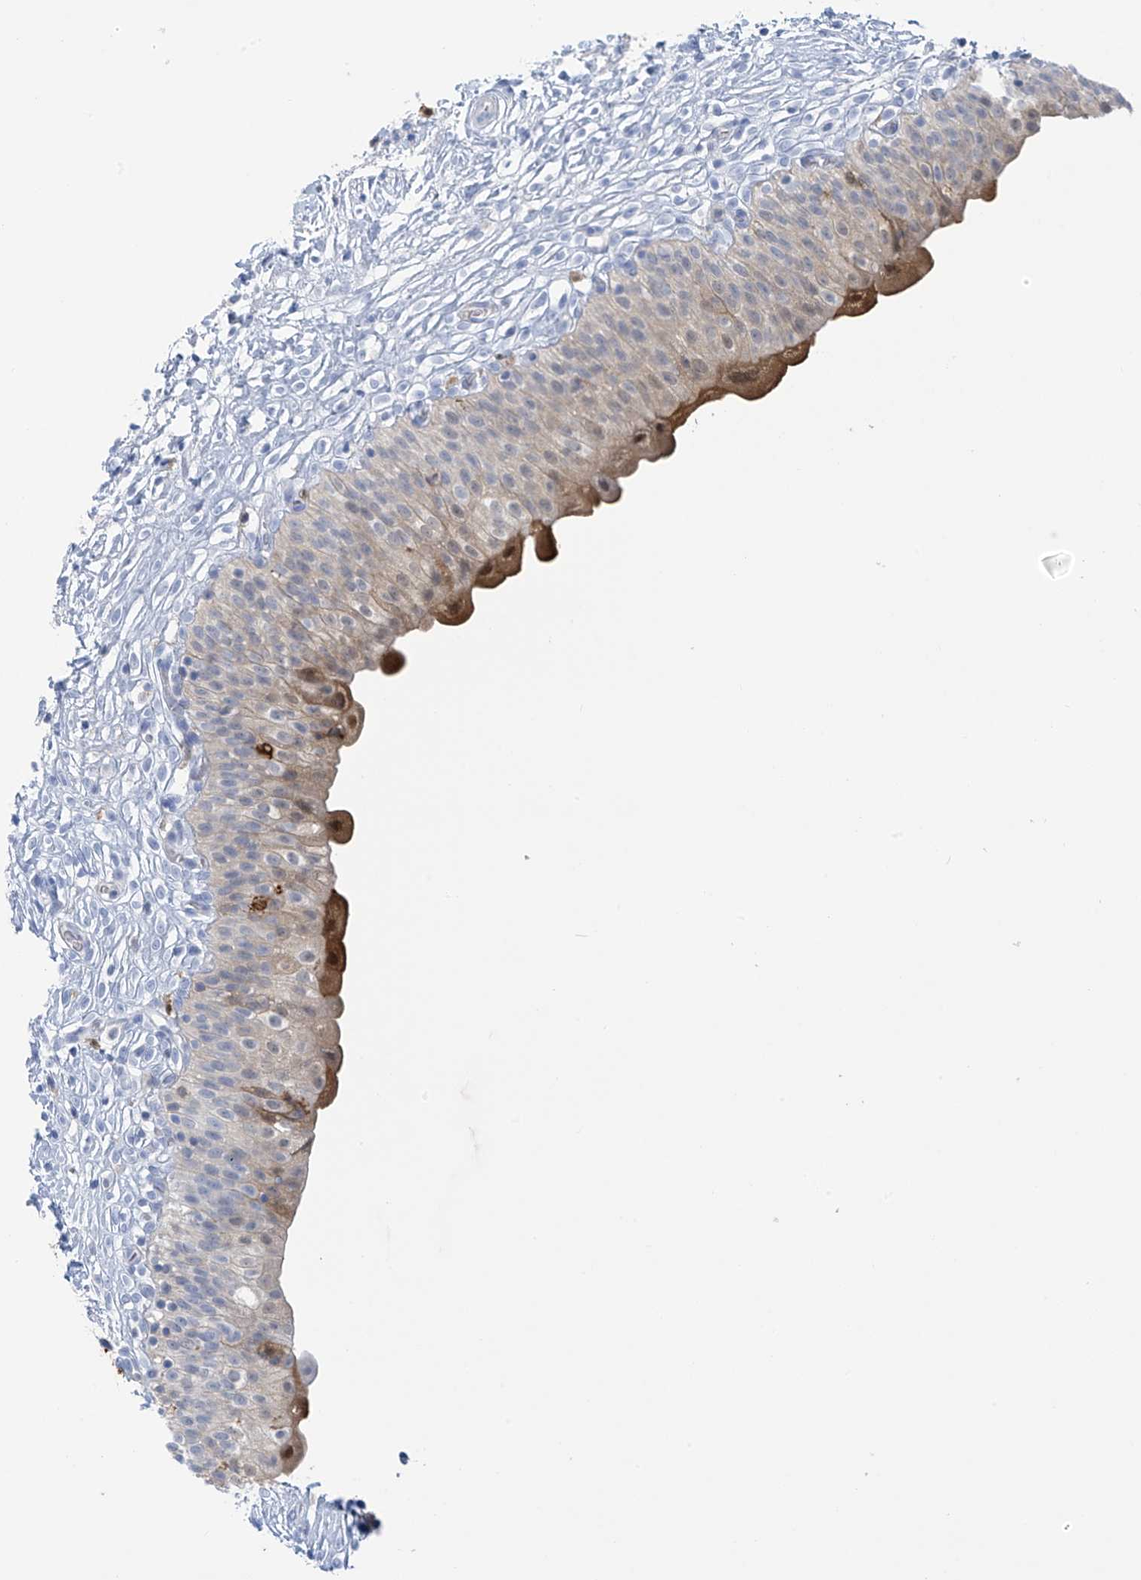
{"staining": {"intensity": "moderate", "quantity": "<25%", "location": "cytoplasmic/membranous,nuclear"}, "tissue": "urinary bladder", "cell_type": "Urothelial cells", "image_type": "normal", "snomed": [{"axis": "morphology", "description": "Normal tissue, NOS"}, {"axis": "topography", "description": "Urinary bladder"}], "caption": "High-magnification brightfield microscopy of unremarkable urinary bladder stained with DAB (3,3'-diaminobenzidine) (brown) and counterstained with hematoxylin (blue). urothelial cells exhibit moderate cytoplasmic/membranous,nuclear staining is present in about<25% of cells.", "gene": "TRMT2B", "patient": {"sex": "male", "age": 55}}